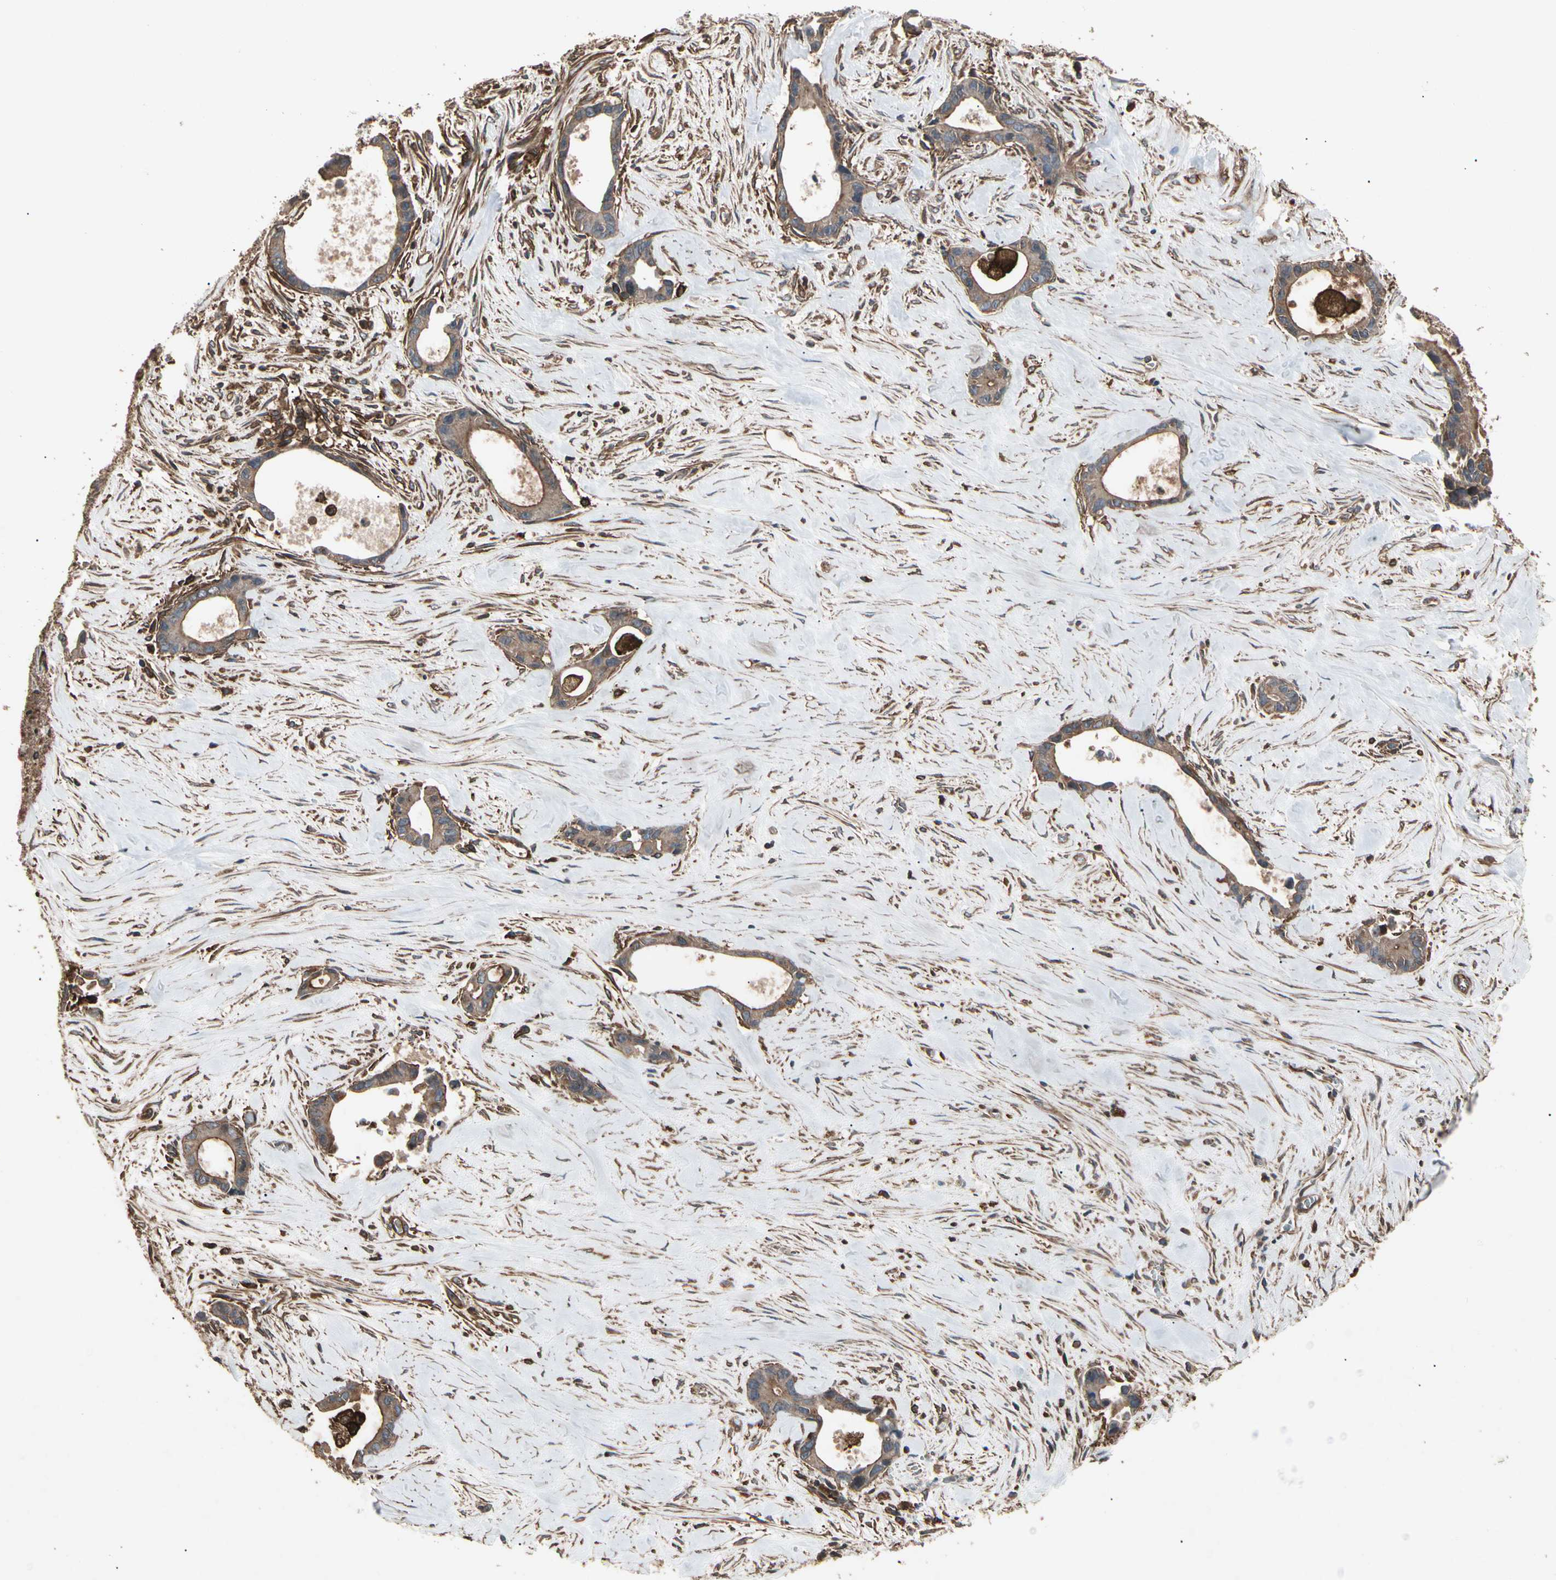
{"staining": {"intensity": "moderate", "quantity": ">75%", "location": "cytoplasmic/membranous"}, "tissue": "liver cancer", "cell_type": "Tumor cells", "image_type": "cancer", "snomed": [{"axis": "morphology", "description": "Cholangiocarcinoma"}, {"axis": "topography", "description": "Liver"}], "caption": "Human liver cancer (cholangiocarcinoma) stained for a protein (brown) shows moderate cytoplasmic/membranous positive expression in about >75% of tumor cells.", "gene": "AGBL2", "patient": {"sex": "female", "age": 55}}